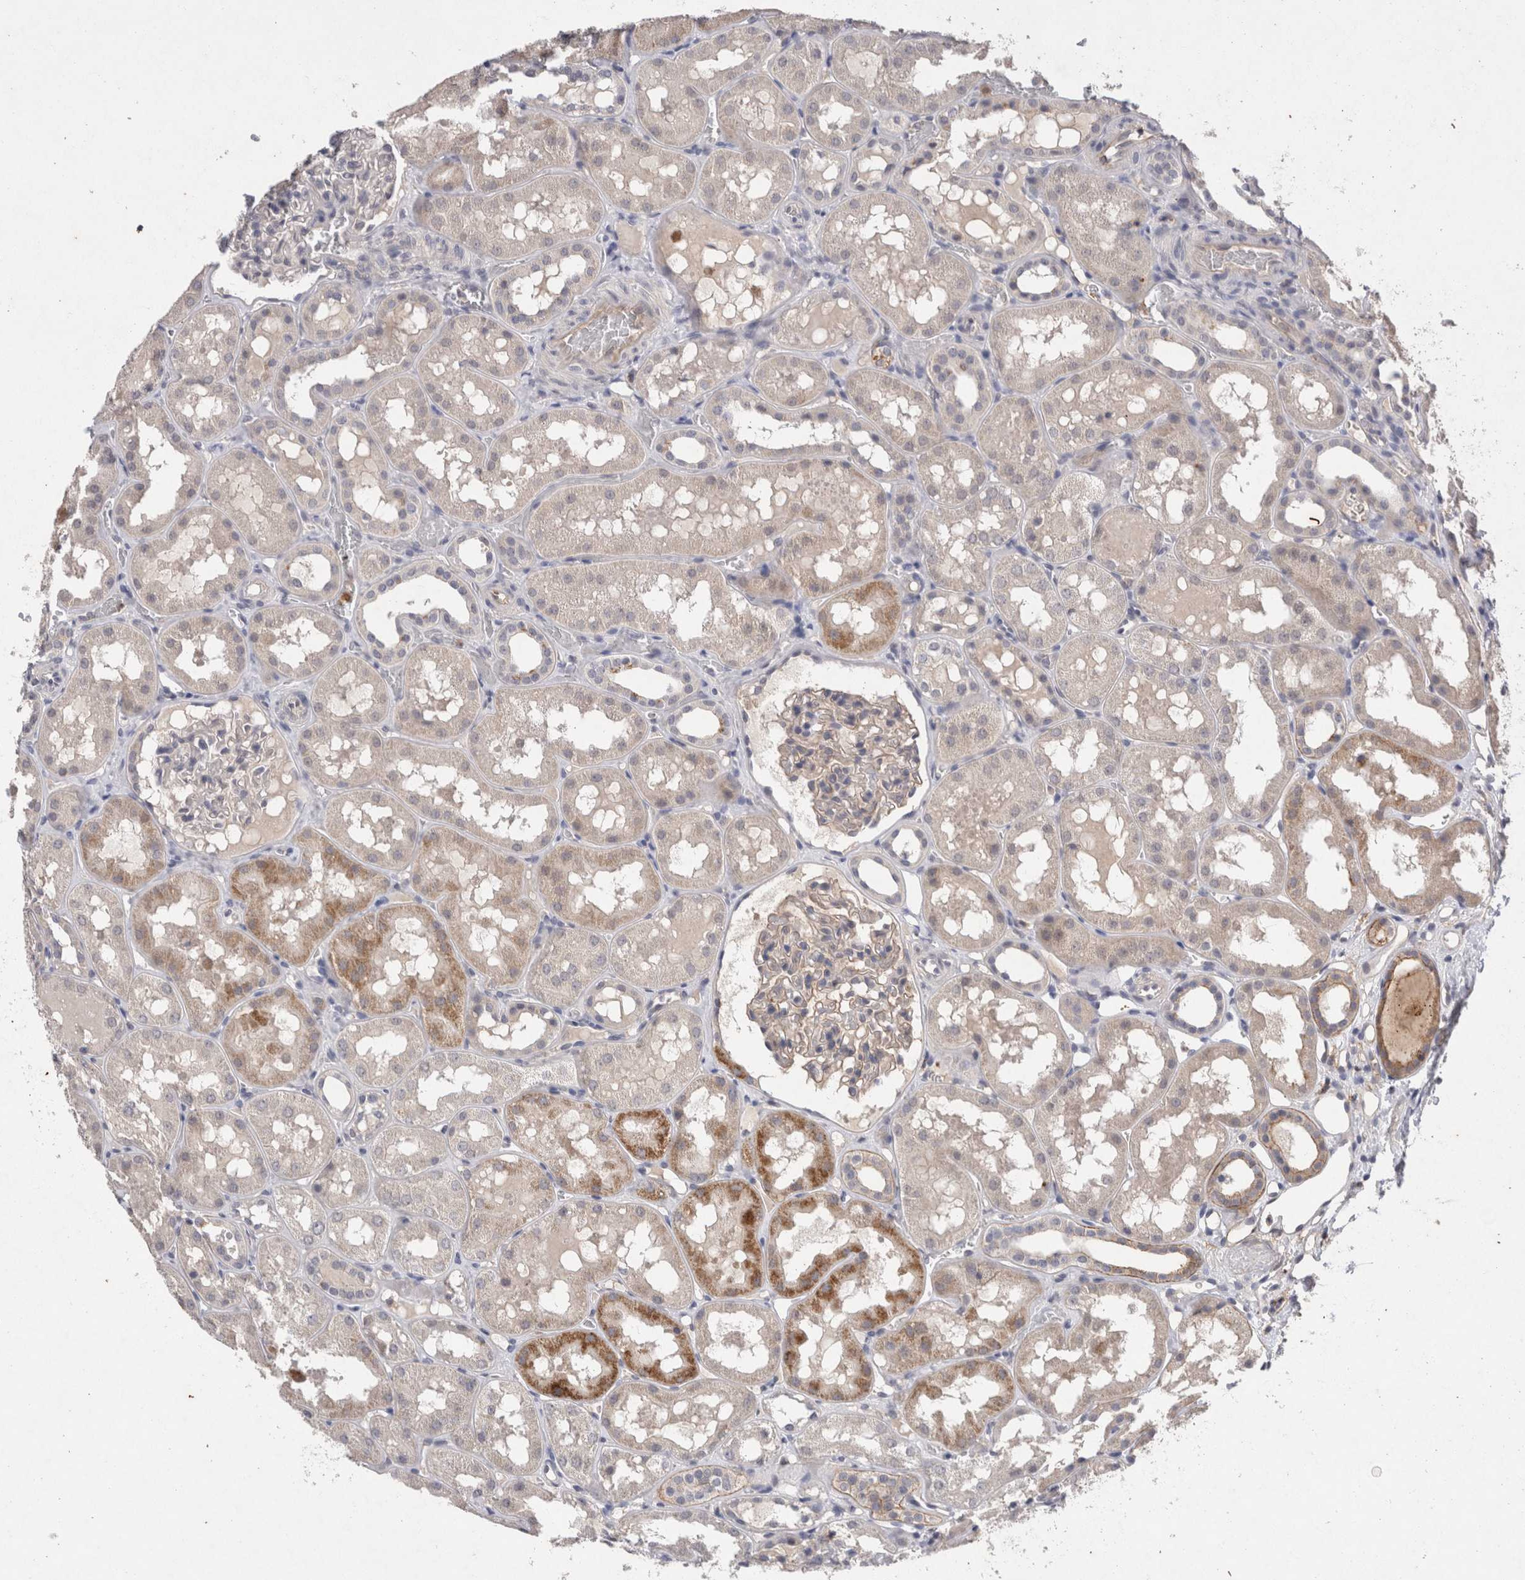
{"staining": {"intensity": "negative", "quantity": "none", "location": "none"}, "tissue": "kidney", "cell_type": "Cells in glomeruli", "image_type": "normal", "snomed": [{"axis": "morphology", "description": "Normal tissue, NOS"}, {"axis": "topography", "description": "Kidney"}, {"axis": "topography", "description": "Urinary bladder"}], "caption": "High power microscopy photomicrograph of an IHC histopathology image of benign kidney, revealing no significant expression in cells in glomeruli.", "gene": "RASSF3", "patient": {"sex": "male", "age": 16}}